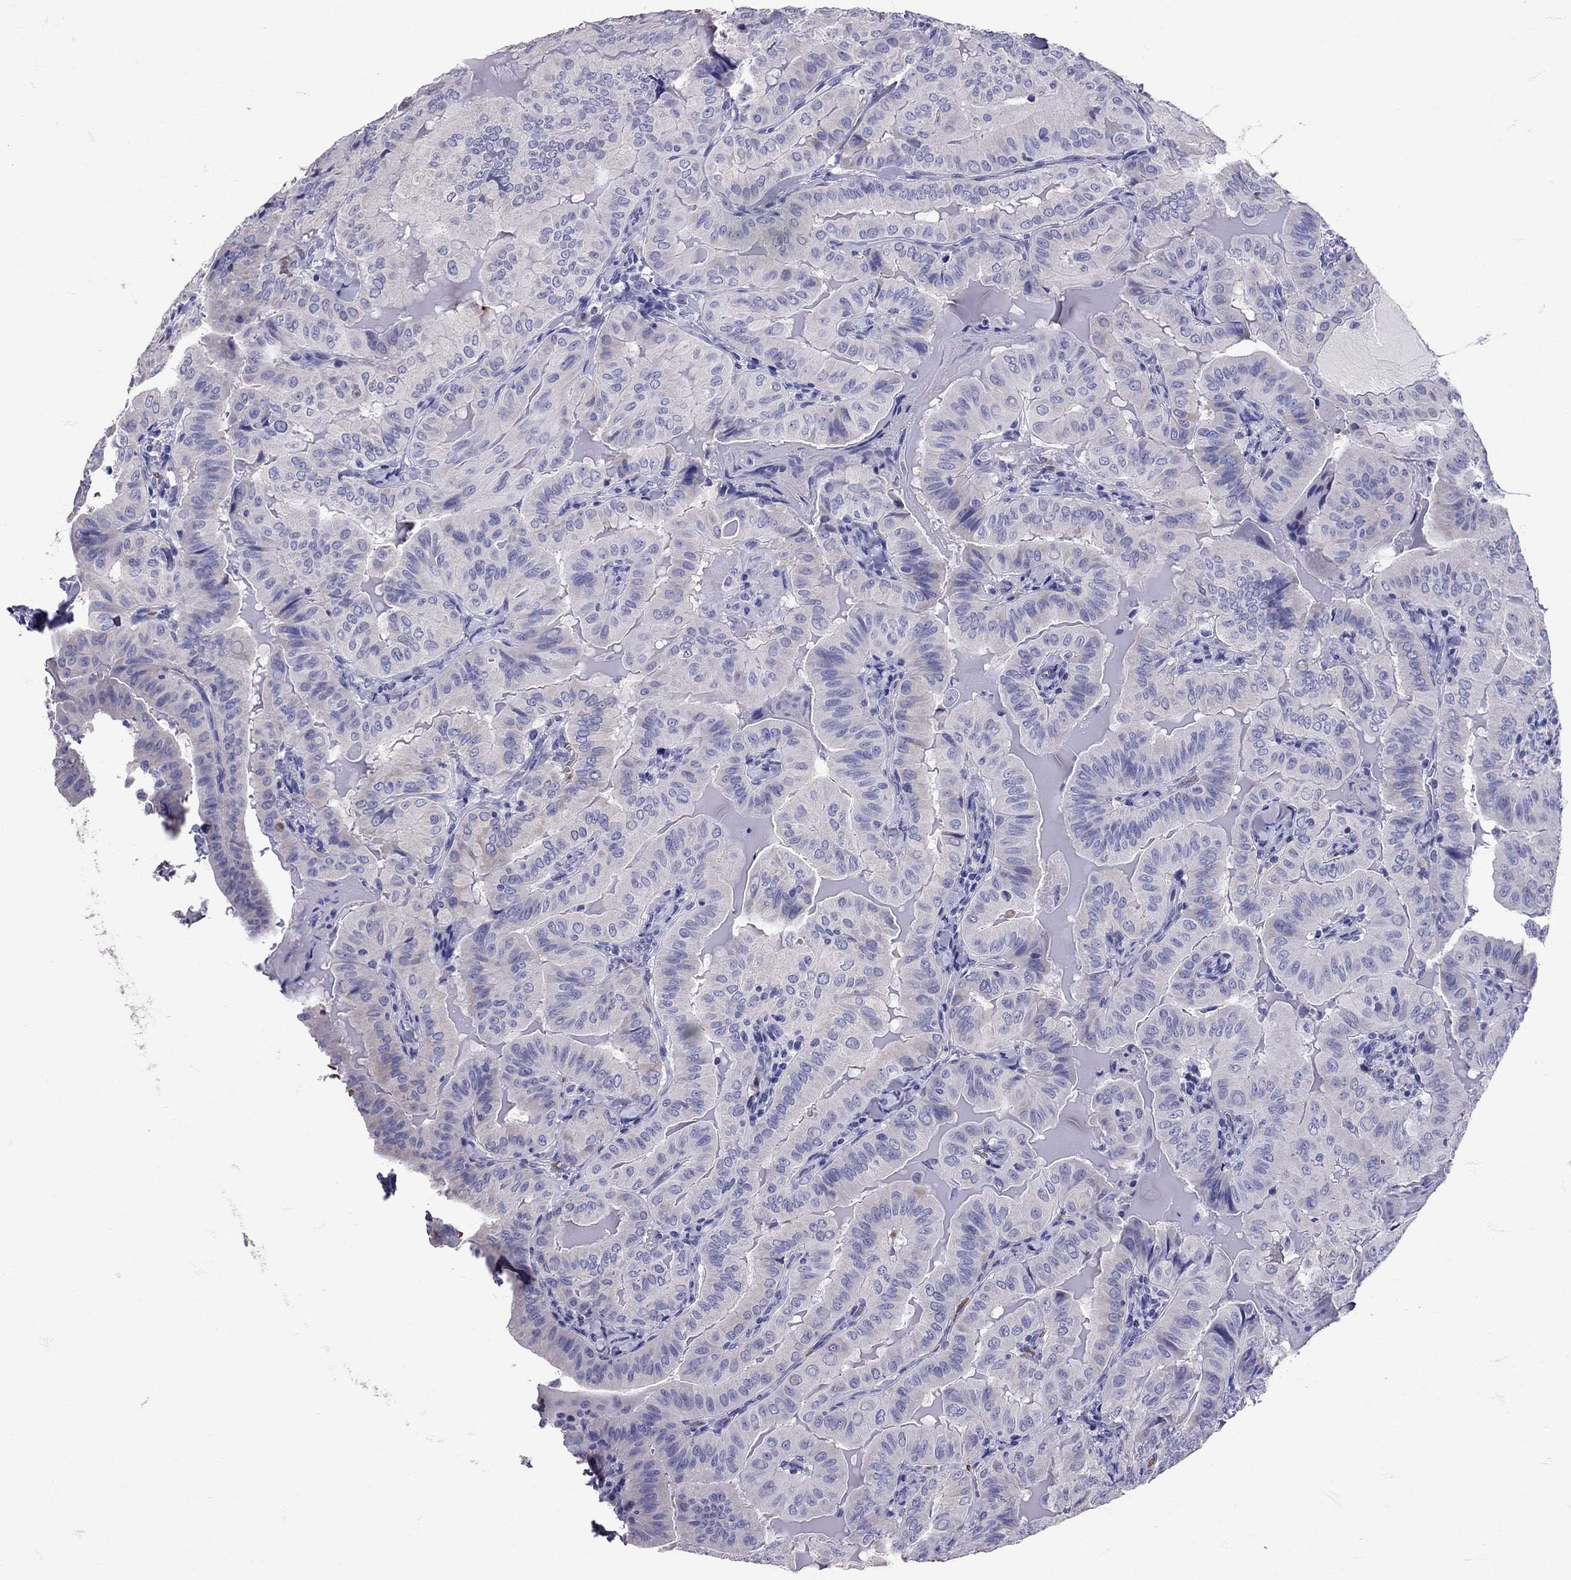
{"staining": {"intensity": "negative", "quantity": "none", "location": "none"}, "tissue": "thyroid cancer", "cell_type": "Tumor cells", "image_type": "cancer", "snomed": [{"axis": "morphology", "description": "Papillary adenocarcinoma, NOS"}, {"axis": "topography", "description": "Thyroid gland"}], "caption": "High magnification brightfield microscopy of thyroid cancer (papillary adenocarcinoma) stained with DAB (brown) and counterstained with hematoxylin (blue): tumor cells show no significant positivity.", "gene": "TBR1", "patient": {"sex": "female", "age": 68}}